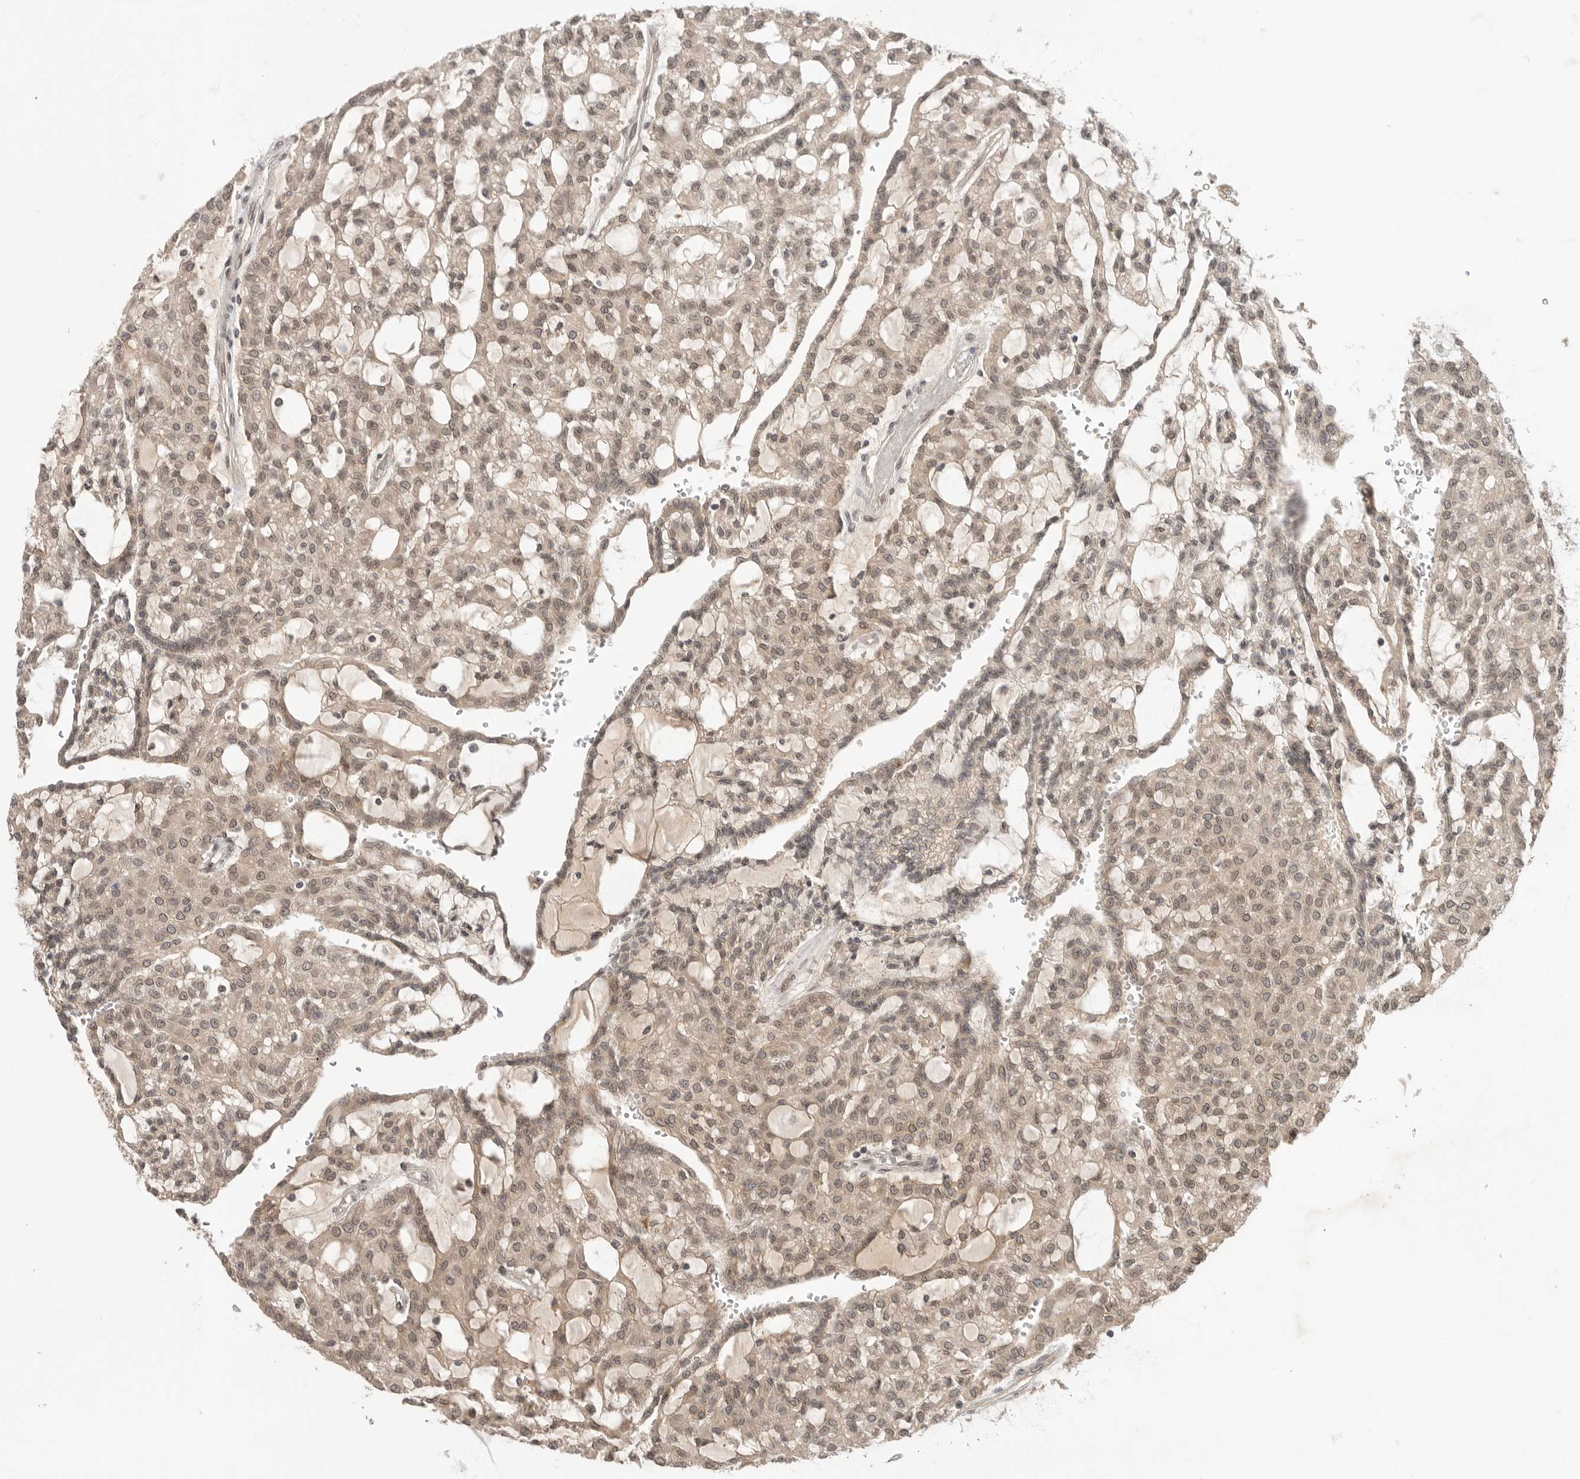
{"staining": {"intensity": "weak", "quantity": "25%-75%", "location": "nuclear"}, "tissue": "renal cancer", "cell_type": "Tumor cells", "image_type": "cancer", "snomed": [{"axis": "morphology", "description": "Adenocarcinoma, NOS"}, {"axis": "topography", "description": "Kidney"}], "caption": "Protein staining by immunohistochemistry (IHC) shows weak nuclear expression in approximately 25%-75% of tumor cells in adenocarcinoma (renal). The protein is shown in brown color, while the nuclei are stained blue.", "gene": "LEMD3", "patient": {"sex": "male", "age": 63}}